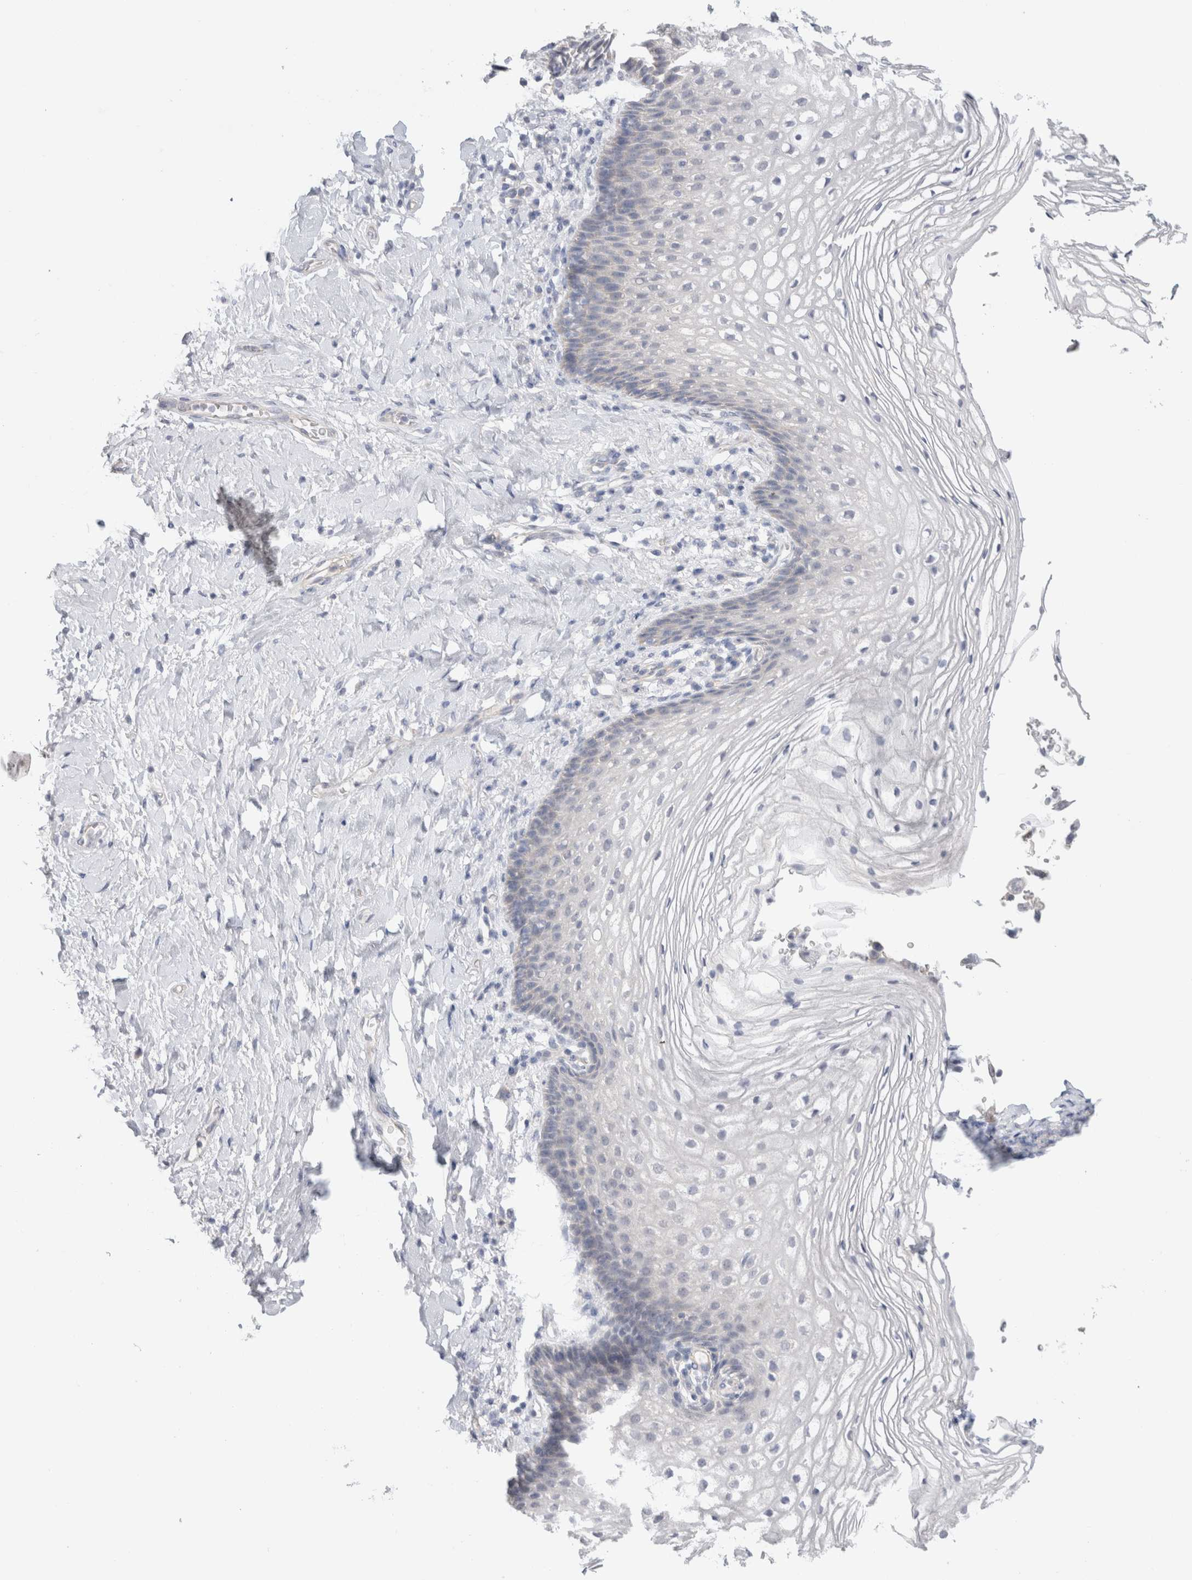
{"staining": {"intensity": "negative", "quantity": "none", "location": "none"}, "tissue": "vagina", "cell_type": "Squamous epithelial cells", "image_type": "normal", "snomed": [{"axis": "morphology", "description": "Normal tissue, NOS"}, {"axis": "topography", "description": "Vagina"}], "caption": "This is a photomicrograph of immunohistochemistry staining of unremarkable vagina, which shows no expression in squamous epithelial cells.", "gene": "DMD", "patient": {"sex": "female", "age": 60}}